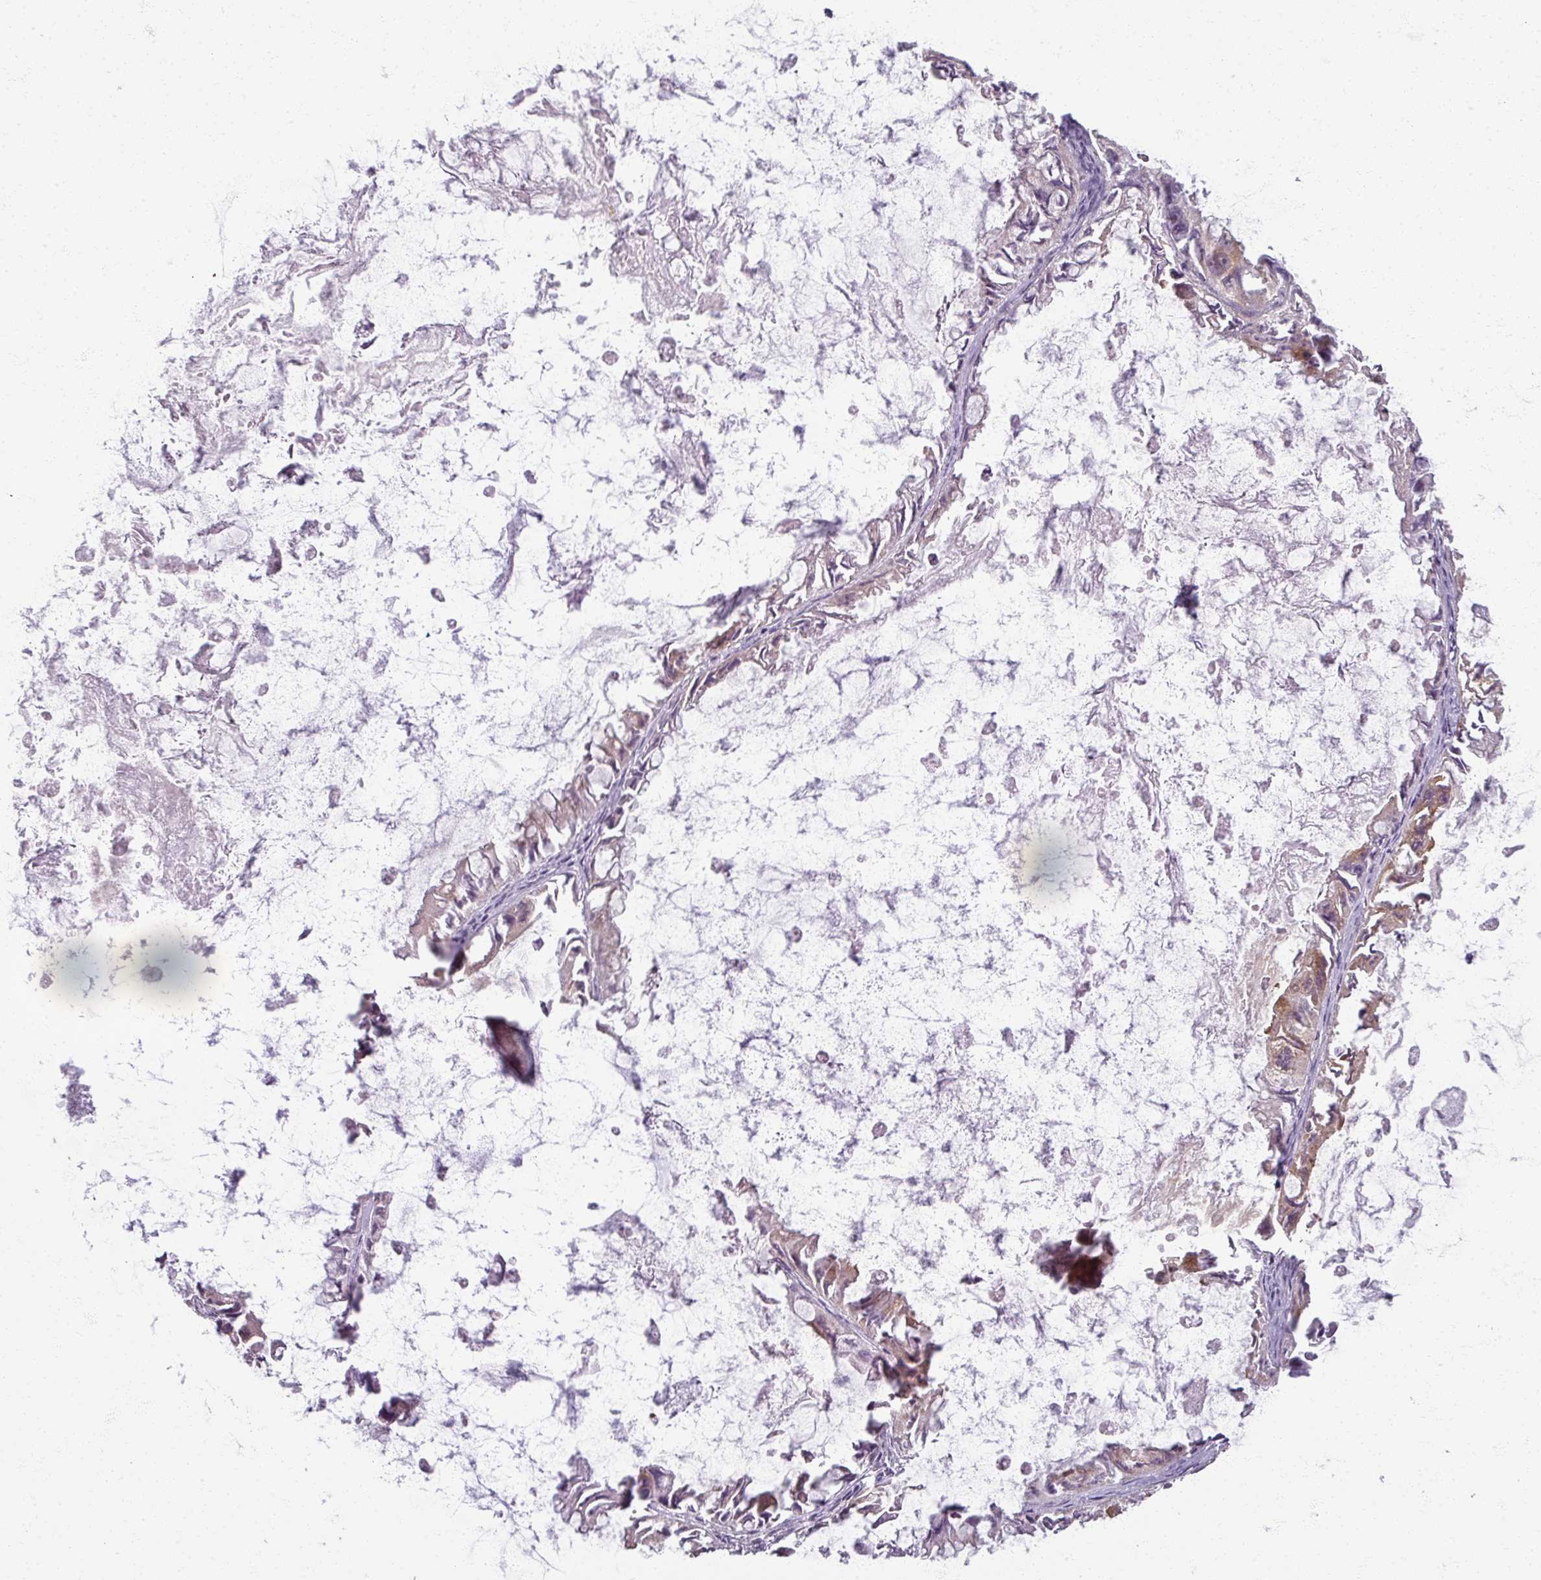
{"staining": {"intensity": "moderate", "quantity": "<25%", "location": "cytoplasmic/membranous"}, "tissue": "ovarian cancer", "cell_type": "Tumor cells", "image_type": "cancer", "snomed": [{"axis": "morphology", "description": "Cystadenocarcinoma, mucinous, NOS"}, {"axis": "topography", "description": "Ovary"}], "caption": "Moderate cytoplasmic/membranous expression is present in approximately <25% of tumor cells in ovarian cancer.", "gene": "AGPAT4", "patient": {"sex": "female", "age": 61}}